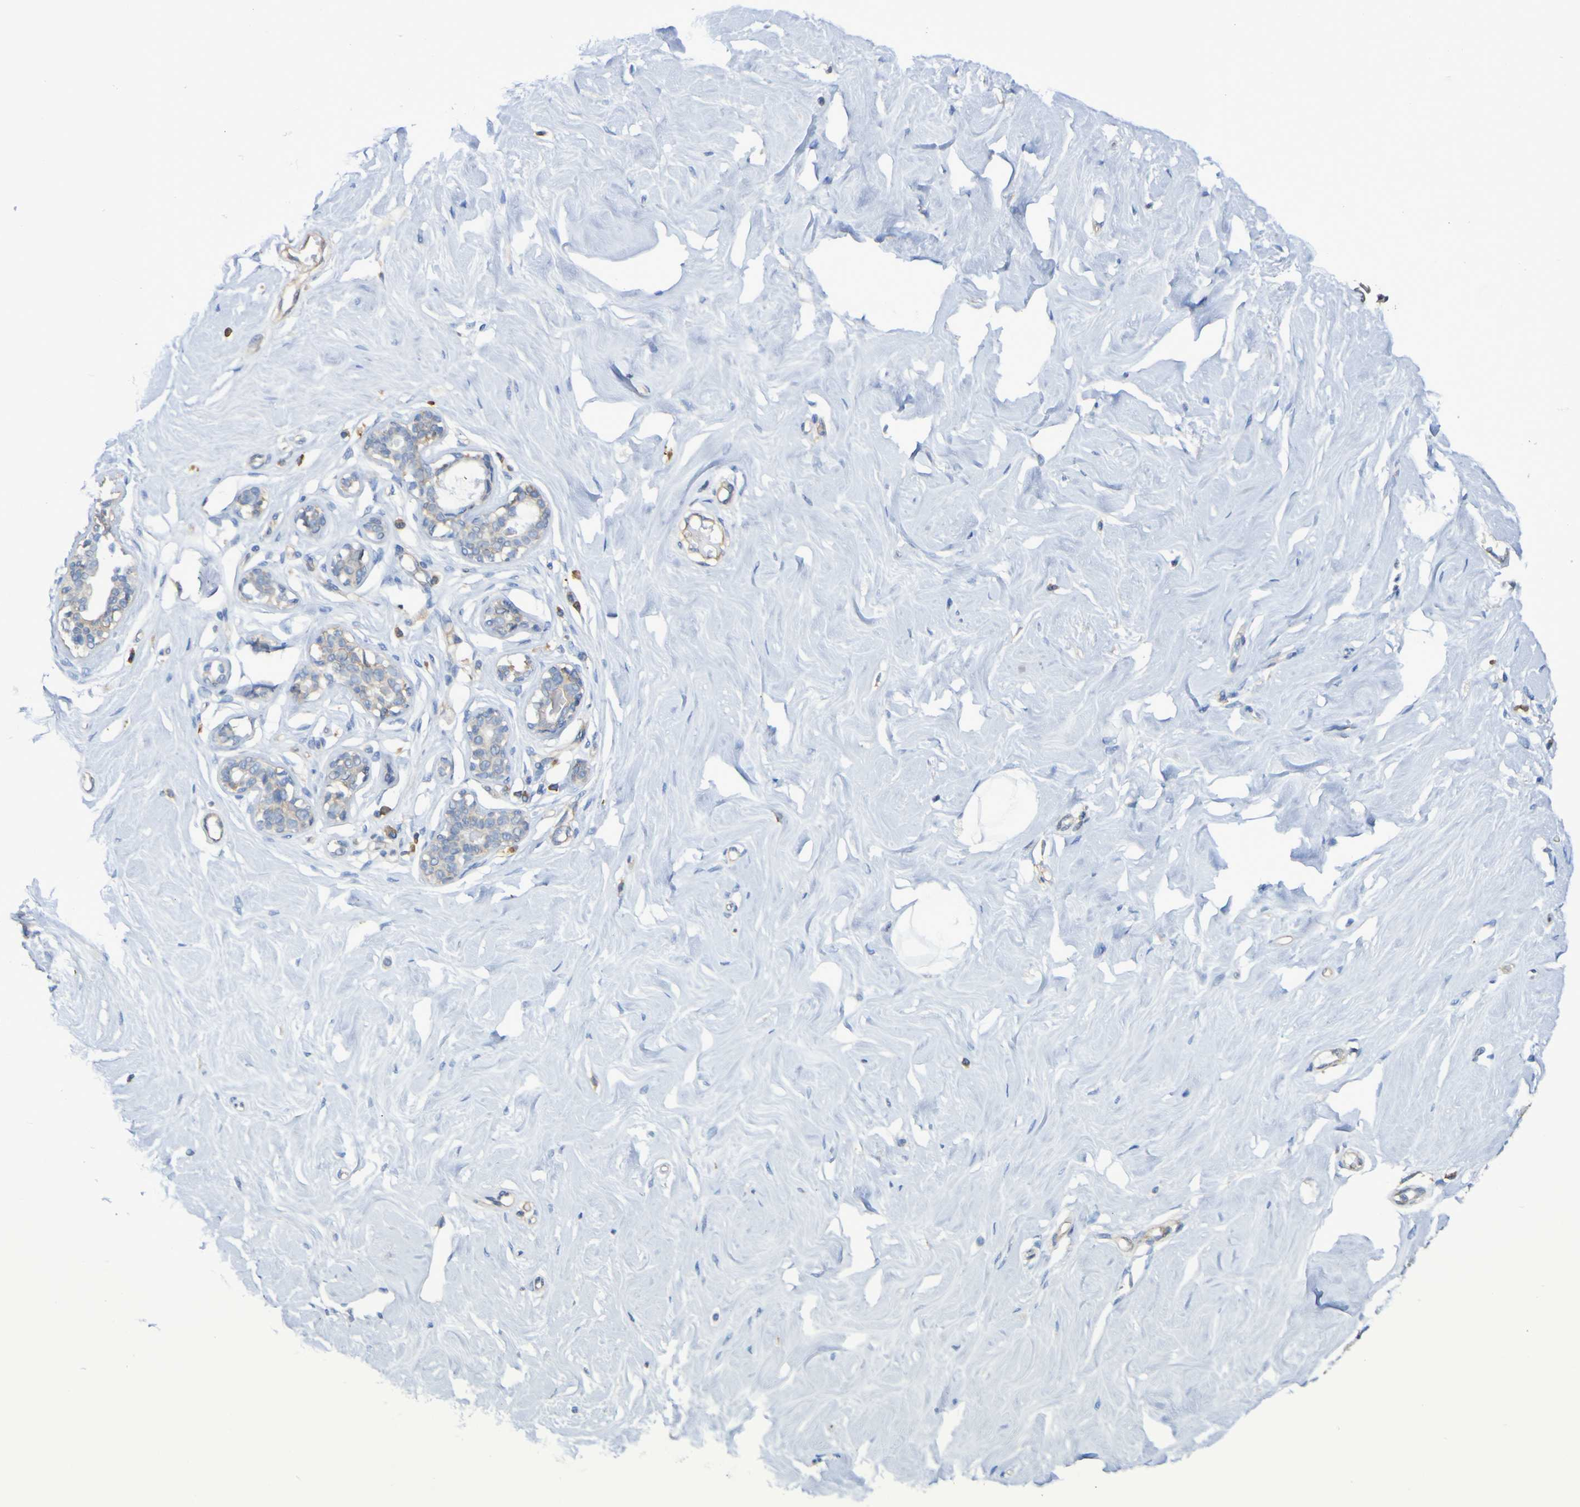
{"staining": {"intensity": "negative", "quantity": "none", "location": "none"}, "tissue": "breast", "cell_type": "Adipocytes", "image_type": "normal", "snomed": [{"axis": "morphology", "description": "Normal tissue, NOS"}, {"axis": "topography", "description": "Breast"}], "caption": "Adipocytes are negative for brown protein staining in benign breast. Brightfield microscopy of IHC stained with DAB (3,3'-diaminobenzidine) (brown) and hematoxylin (blue), captured at high magnification.", "gene": "SYNJ1", "patient": {"sex": "female", "age": 23}}